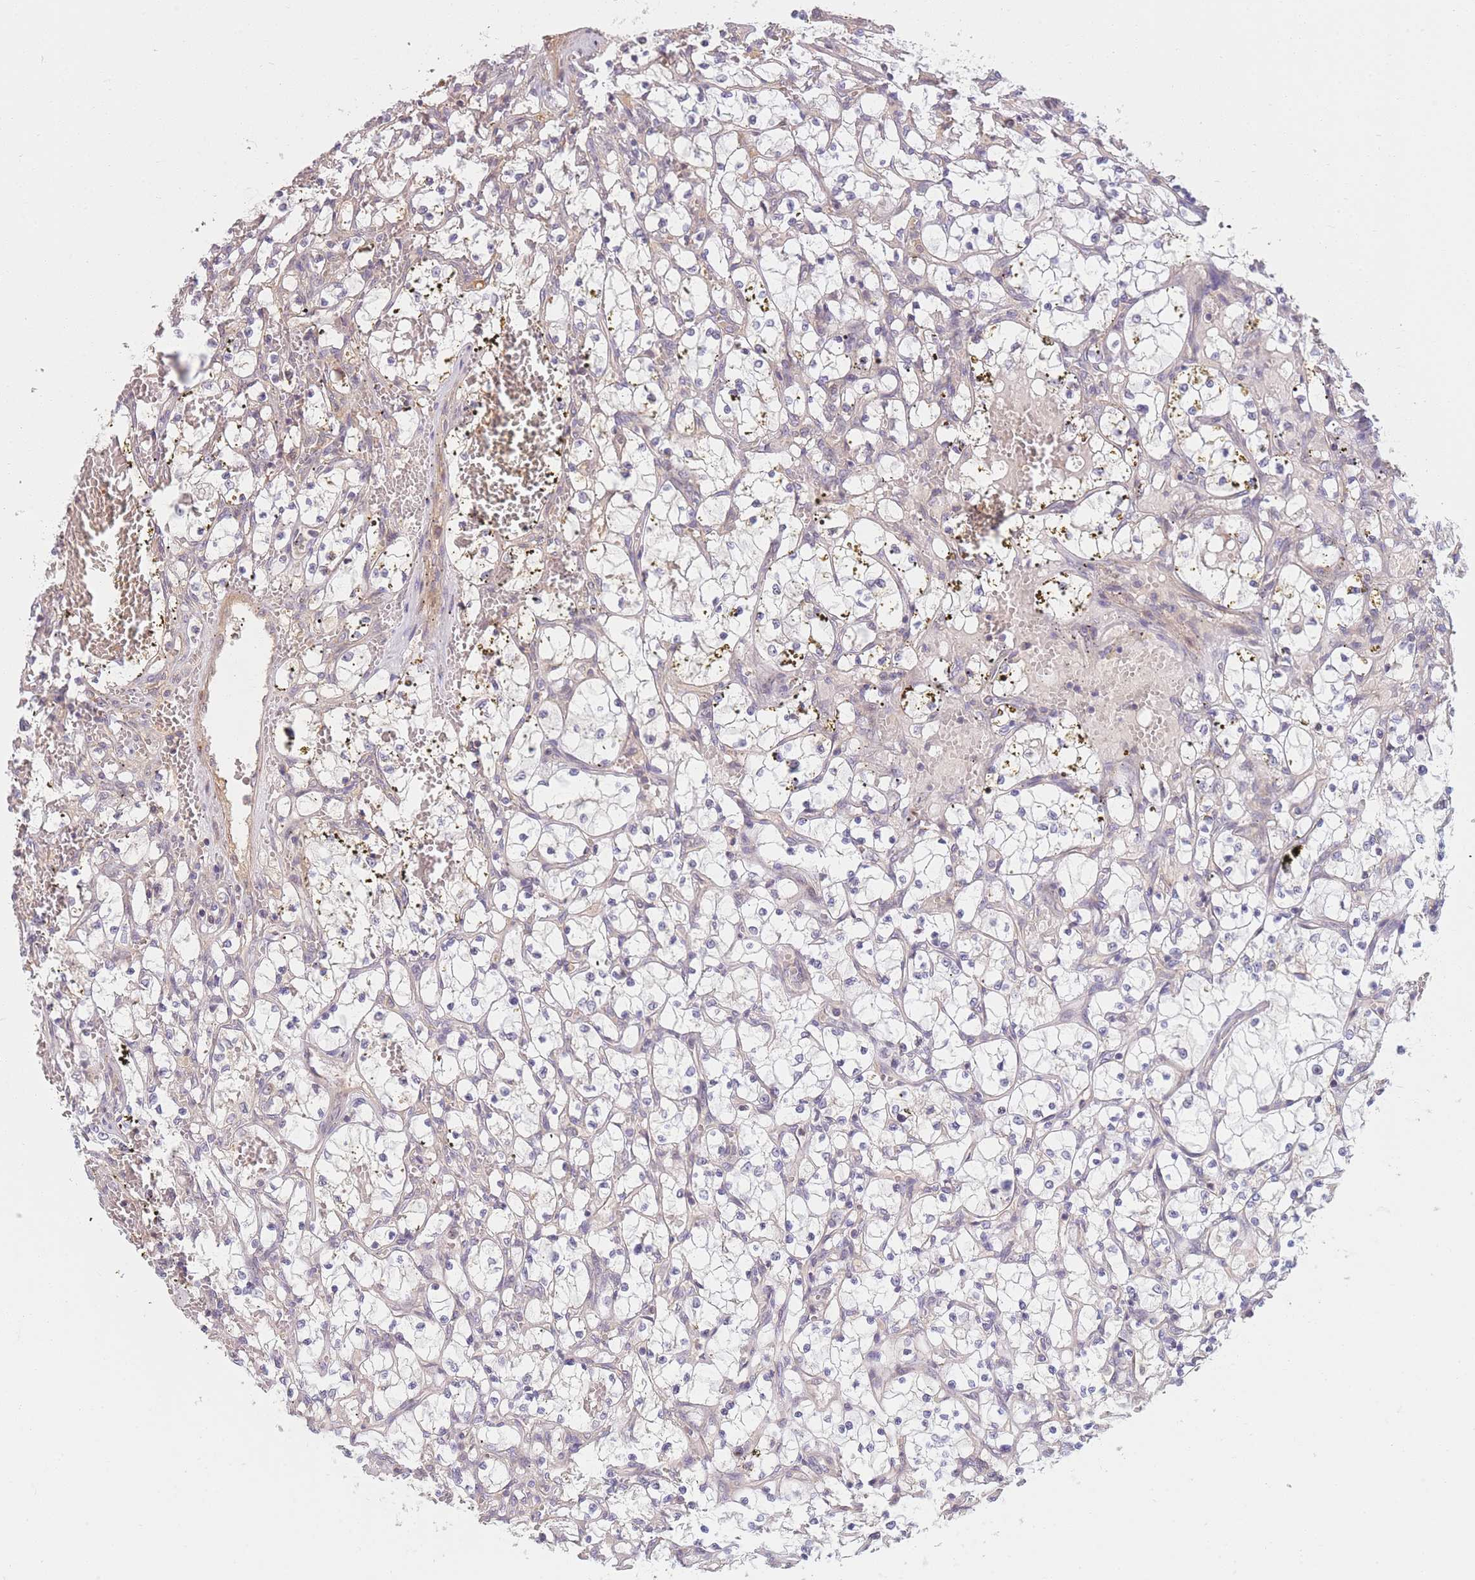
{"staining": {"intensity": "negative", "quantity": "none", "location": "none"}, "tissue": "renal cancer", "cell_type": "Tumor cells", "image_type": "cancer", "snomed": [{"axis": "morphology", "description": "Adenocarcinoma, NOS"}, {"axis": "topography", "description": "Kidney"}], "caption": "Immunohistochemistry micrograph of neoplastic tissue: adenocarcinoma (renal) stained with DAB displays no significant protein positivity in tumor cells.", "gene": "FAM153A", "patient": {"sex": "female", "age": 69}}